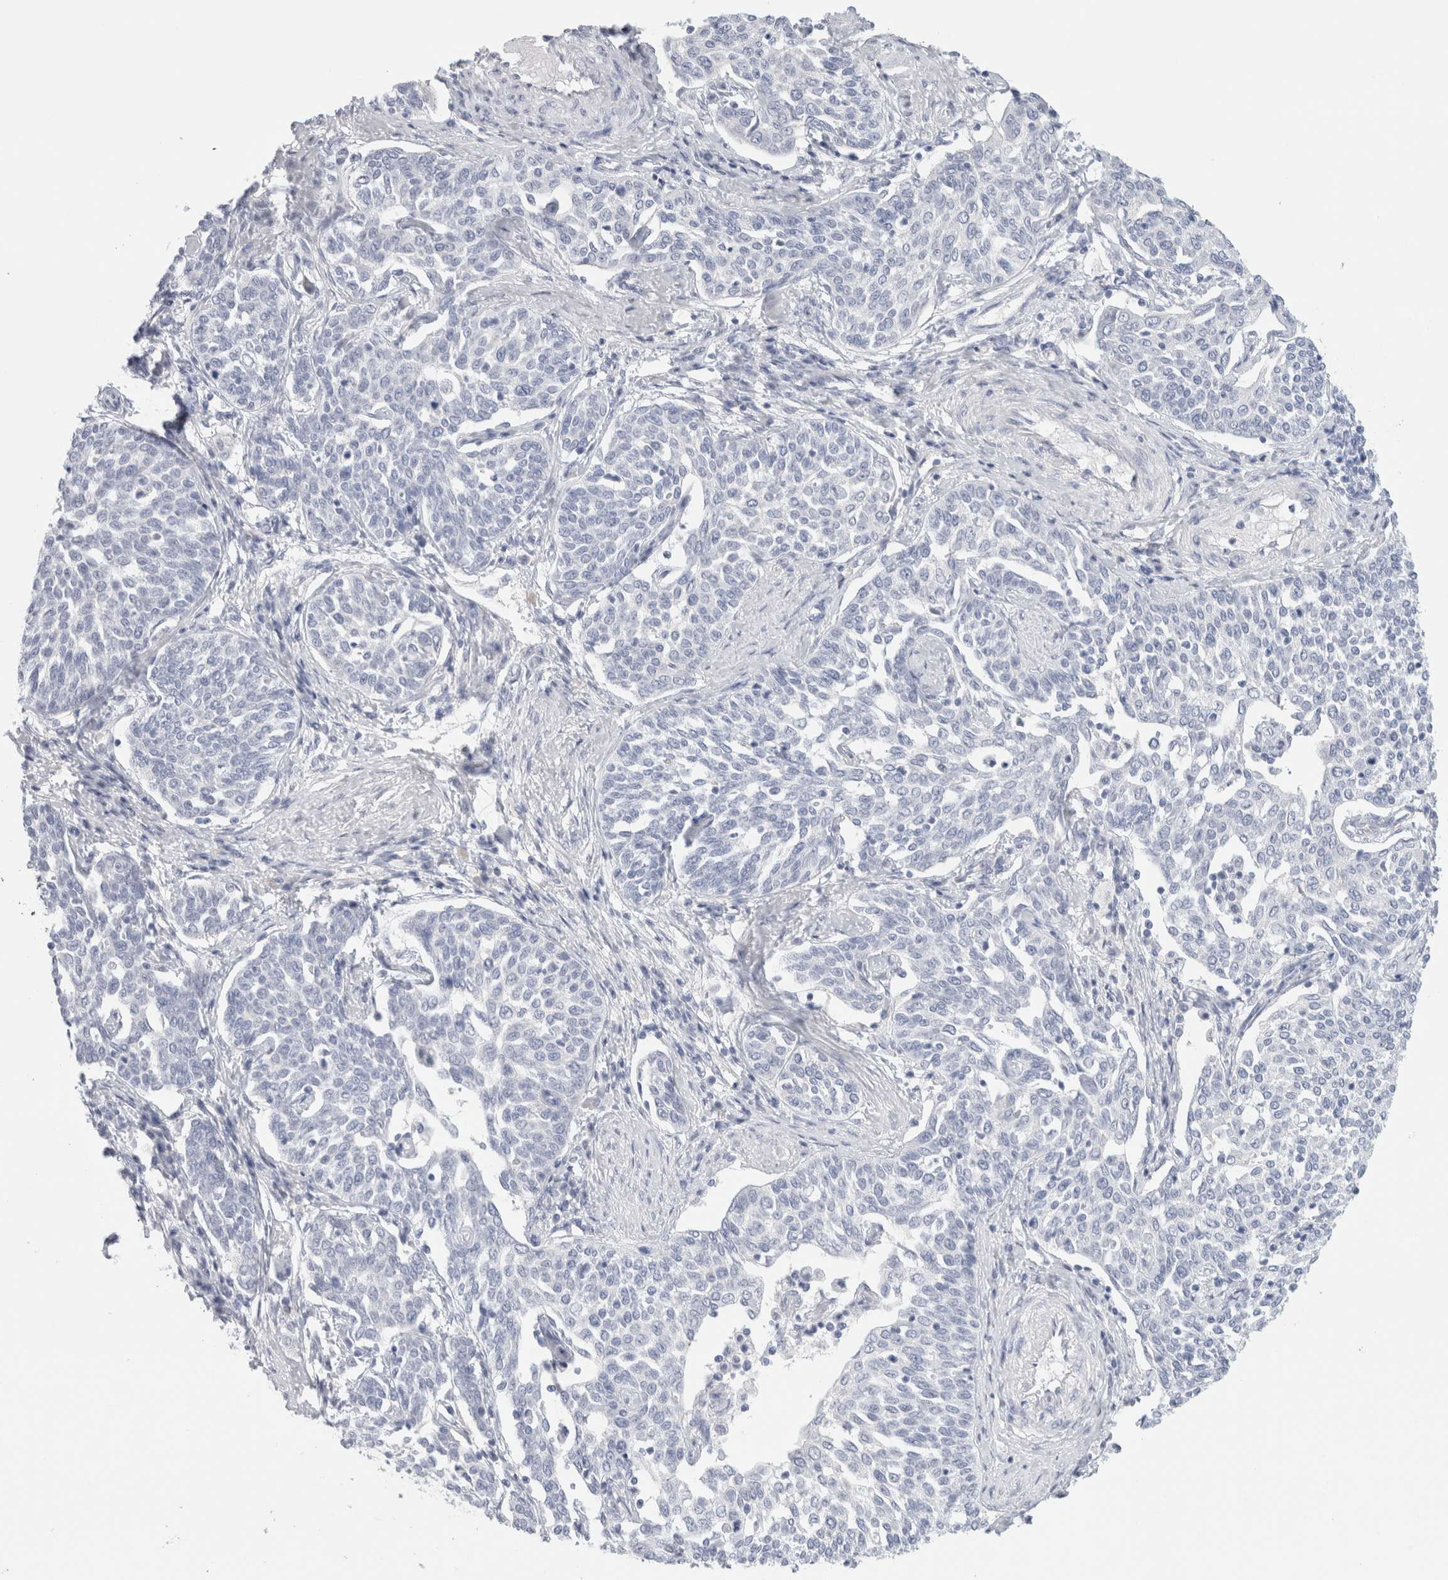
{"staining": {"intensity": "negative", "quantity": "none", "location": "none"}, "tissue": "cervical cancer", "cell_type": "Tumor cells", "image_type": "cancer", "snomed": [{"axis": "morphology", "description": "Squamous cell carcinoma, NOS"}, {"axis": "topography", "description": "Cervix"}], "caption": "Tumor cells are negative for protein expression in human cervical cancer (squamous cell carcinoma).", "gene": "RTN4", "patient": {"sex": "female", "age": 34}}